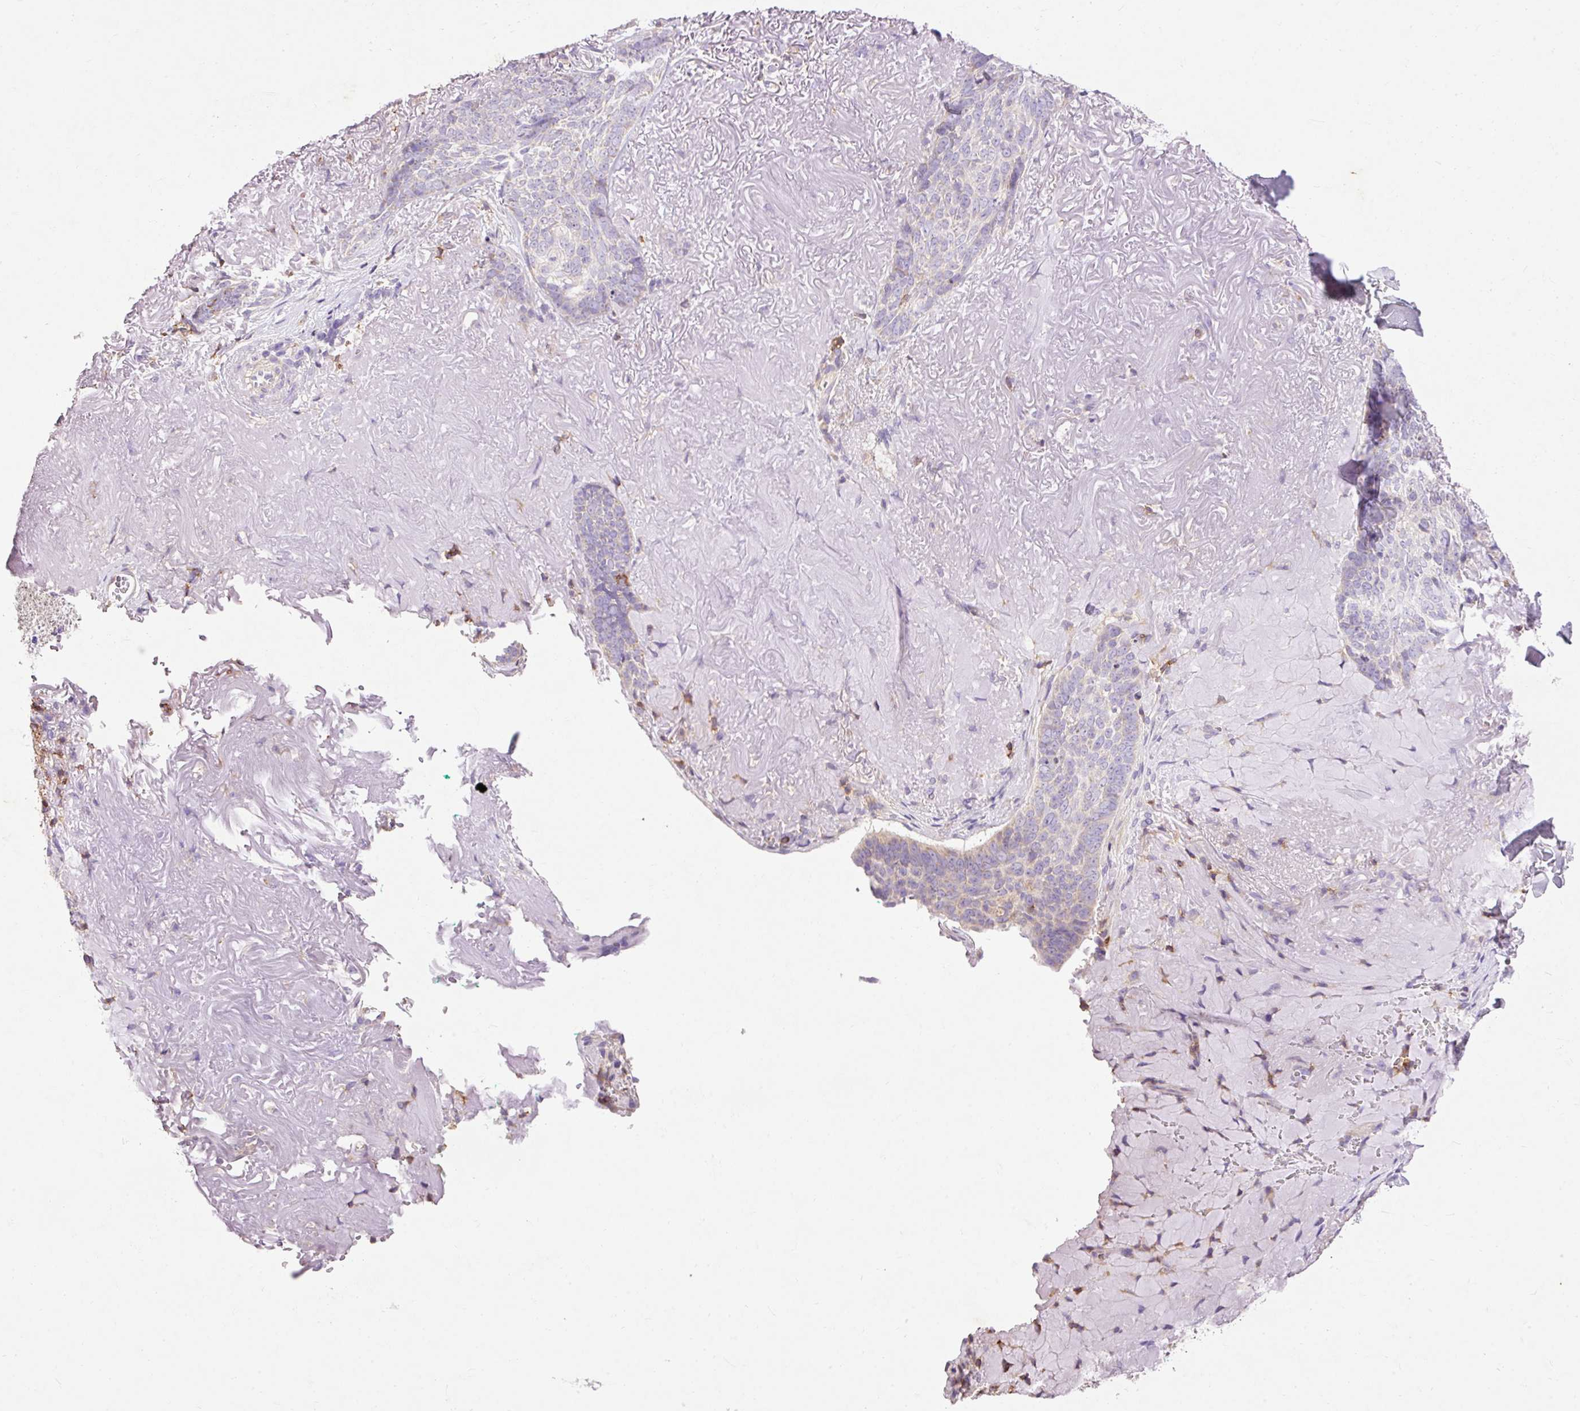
{"staining": {"intensity": "negative", "quantity": "none", "location": "none"}, "tissue": "skin cancer", "cell_type": "Tumor cells", "image_type": "cancer", "snomed": [{"axis": "morphology", "description": "Basal cell carcinoma"}, {"axis": "topography", "description": "Skin"}, {"axis": "topography", "description": "Skin of face"}], "caption": "Immunohistochemistry micrograph of neoplastic tissue: basal cell carcinoma (skin) stained with DAB demonstrates no significant protein staining in tumor cells.", "gene": "IMMT", "patient": {"sex": "female", "age": 95}}